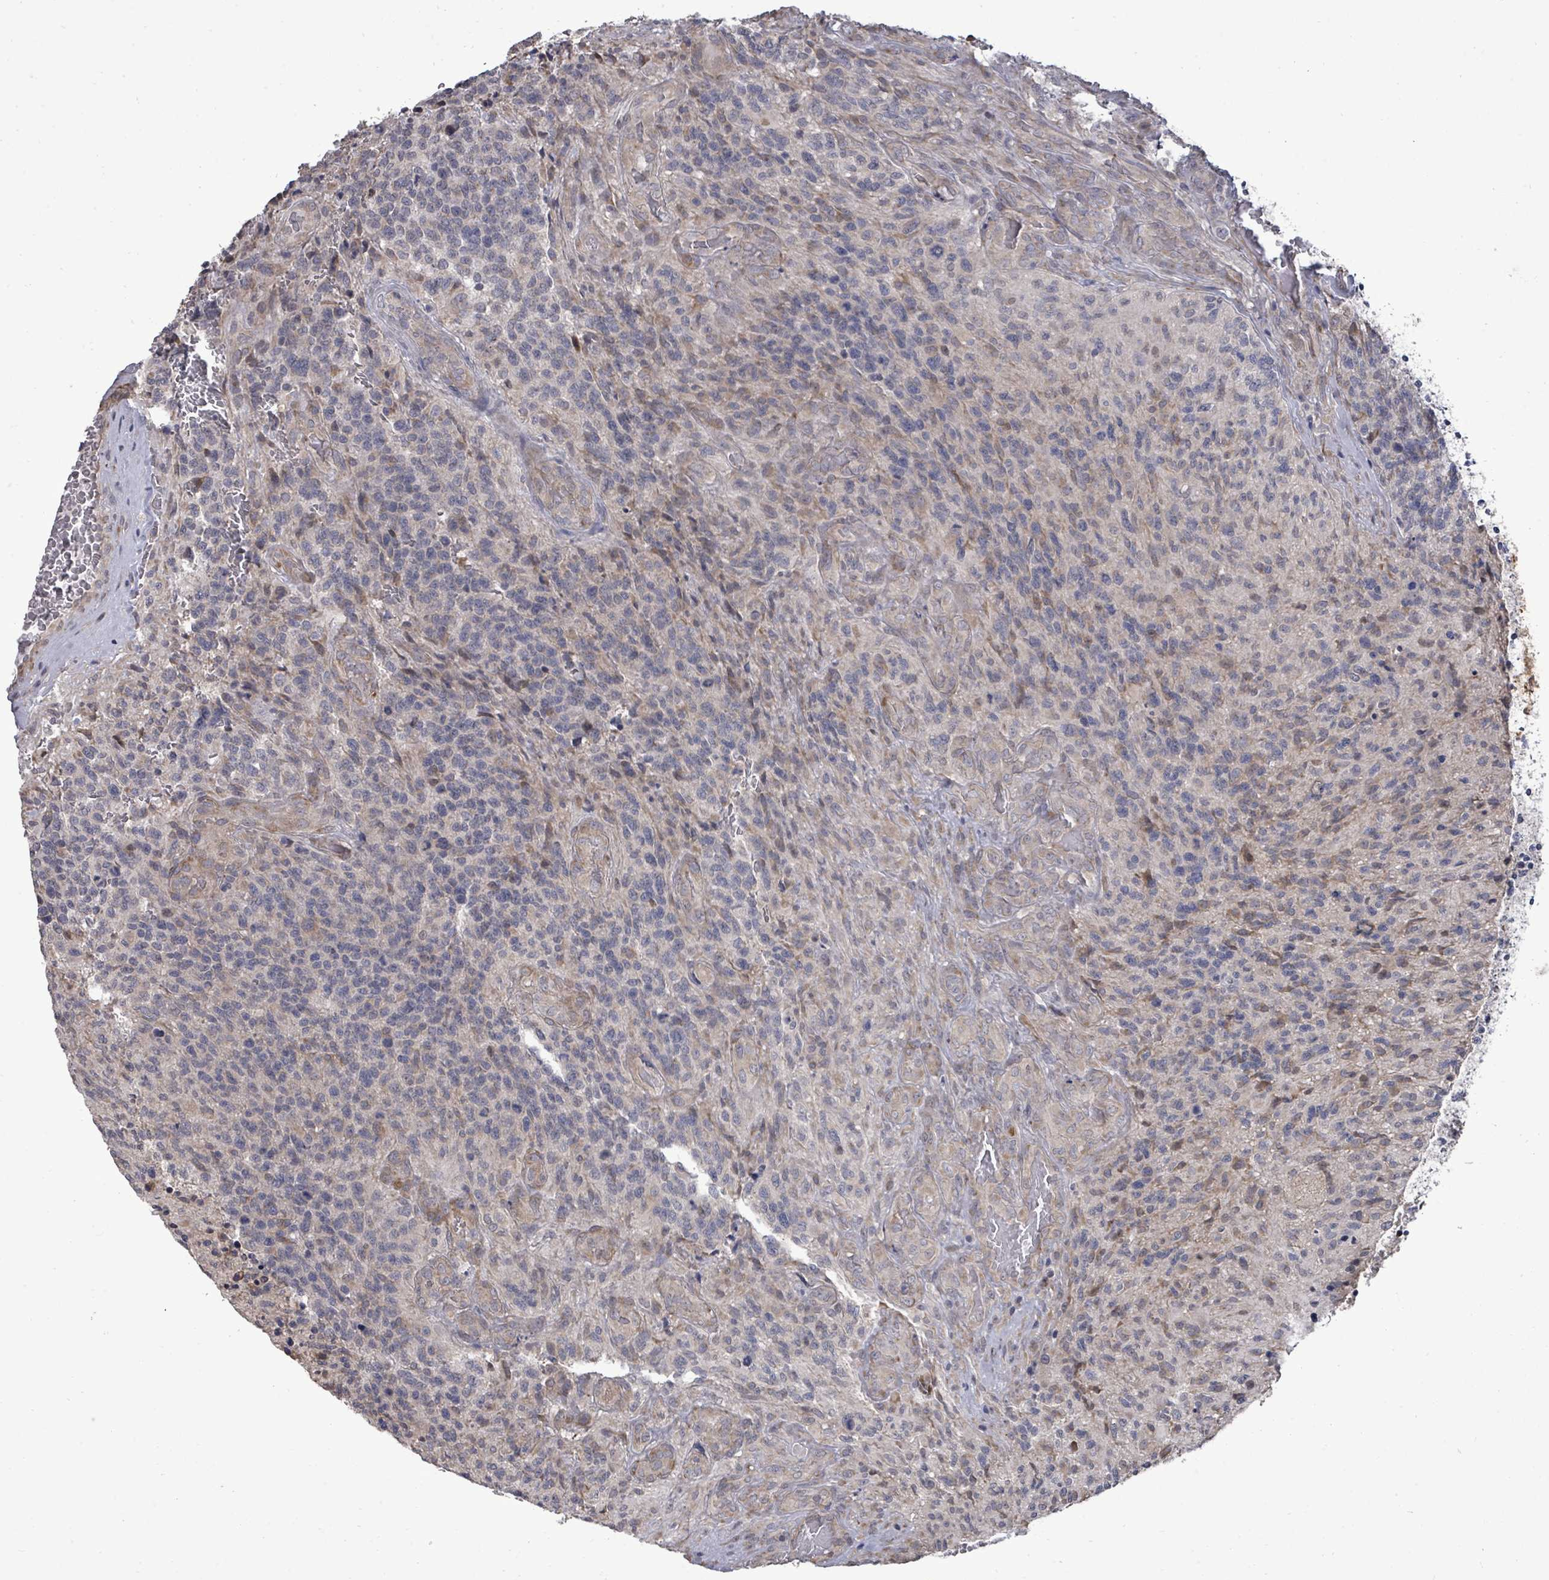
{"staining": {"intensity": "negative", "quantity": "none", "location": "none"}, "tissue": "glioma", "cell_type": "Tumor cells", "image_type": "cancer", "snomed": [{"axis": "morphology", "description": "Glioma, malignant, High grade"}, {"axis": "topography", "description": "Brain"}], "caption": "Immunohistochemical staining of human glioma demonstrates no significant staining in tumor cells.", "gene": "POMGNT2", "patient": {"sex": "male", "age": 36}}